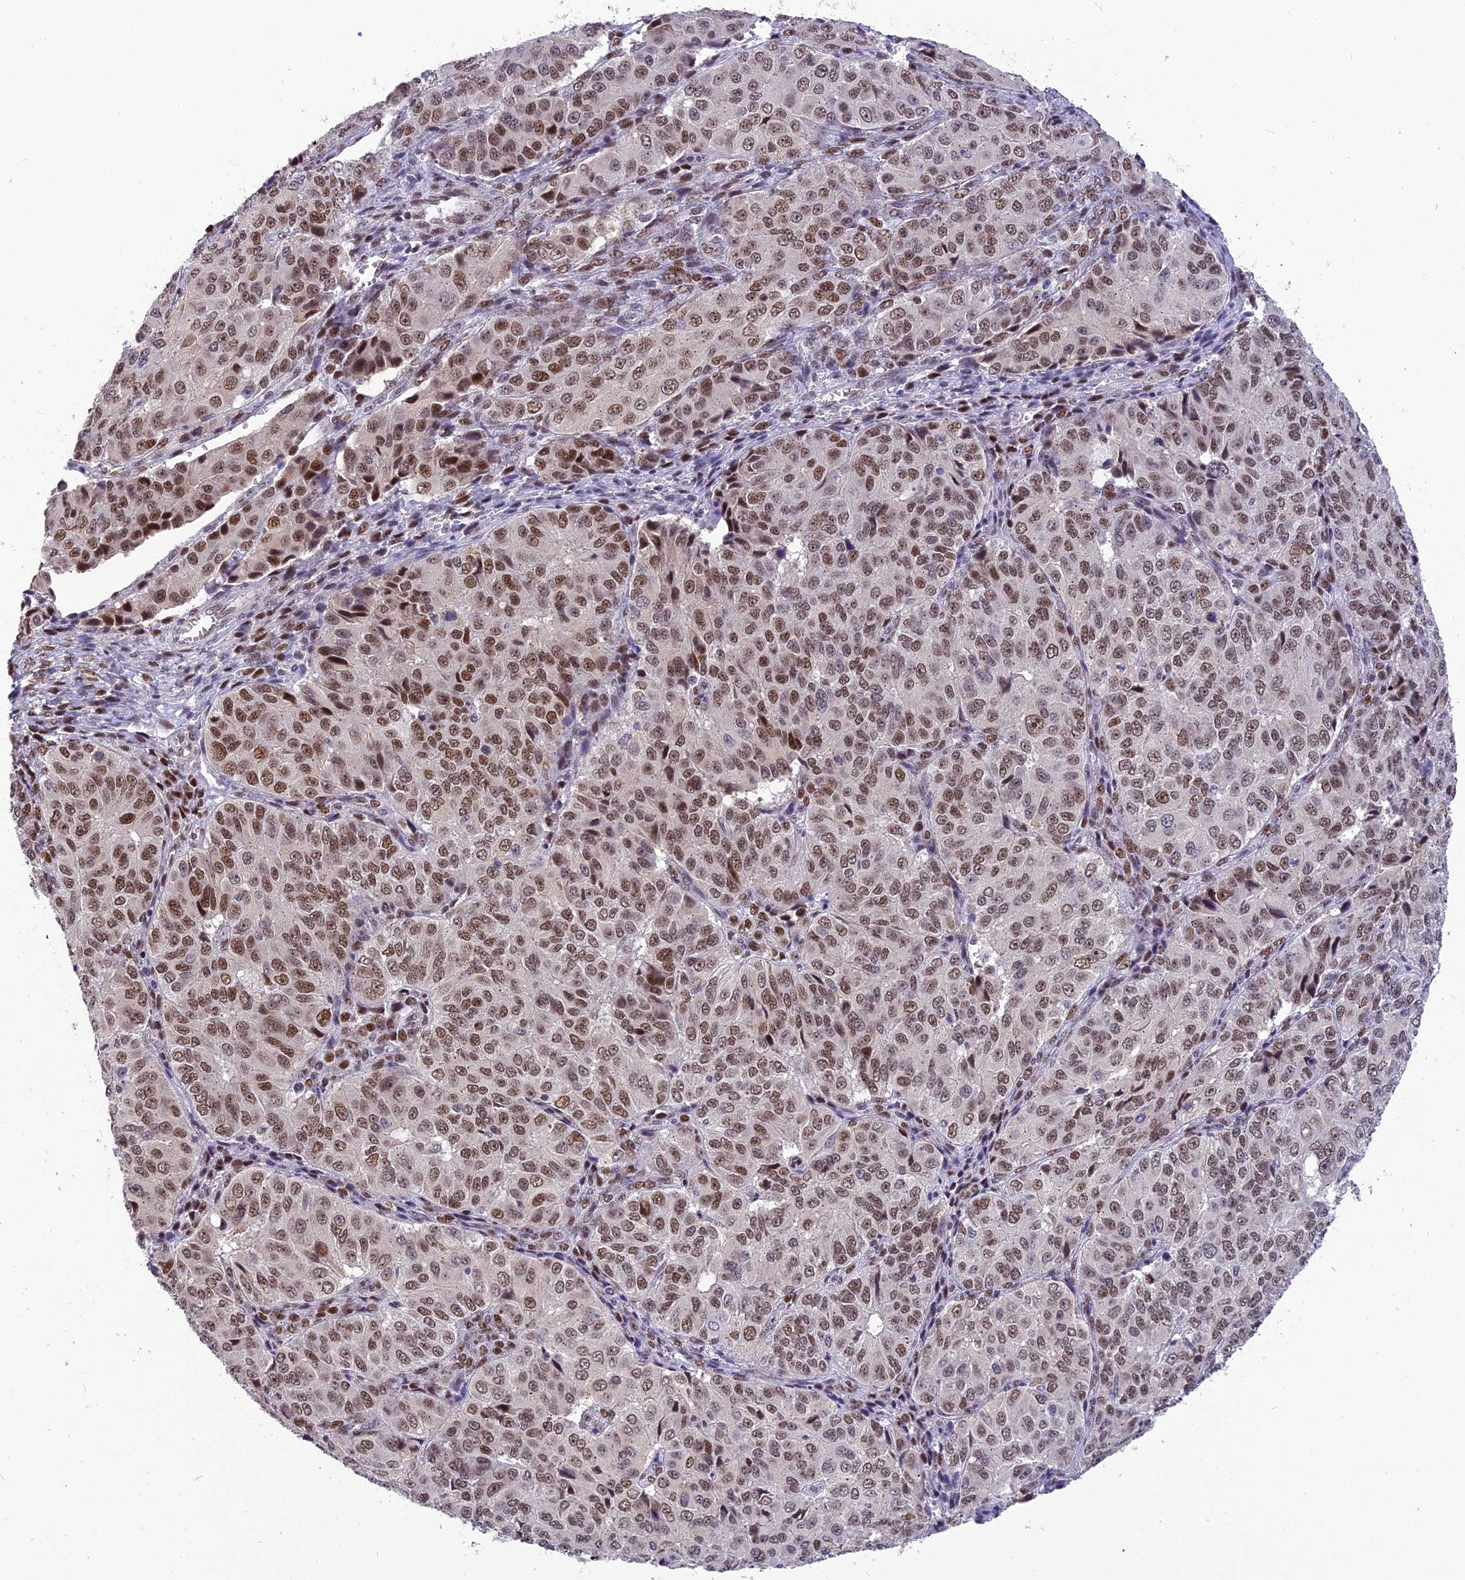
{"staining": {"intensity": "moderate", "quantity": ">75%", "location": "nuclear"}, "tissue": "ovarian cancer", "cell_type": "Tumor cells", "image_type": "cancer", "snomed": [{"axis": "morphology", "description": "Carcinoma, endometroid"}, {"axis": "topography", "description": "Ovary"}], "caption": "Ovarian endometroid carcinoma was stained to show a protein in brown. There is medium levels of moderate nuclear expression in approximately >75% of tumor cells.", "gene": "IRF2BP1", "patient": {"sex": "female", "age": 51}}